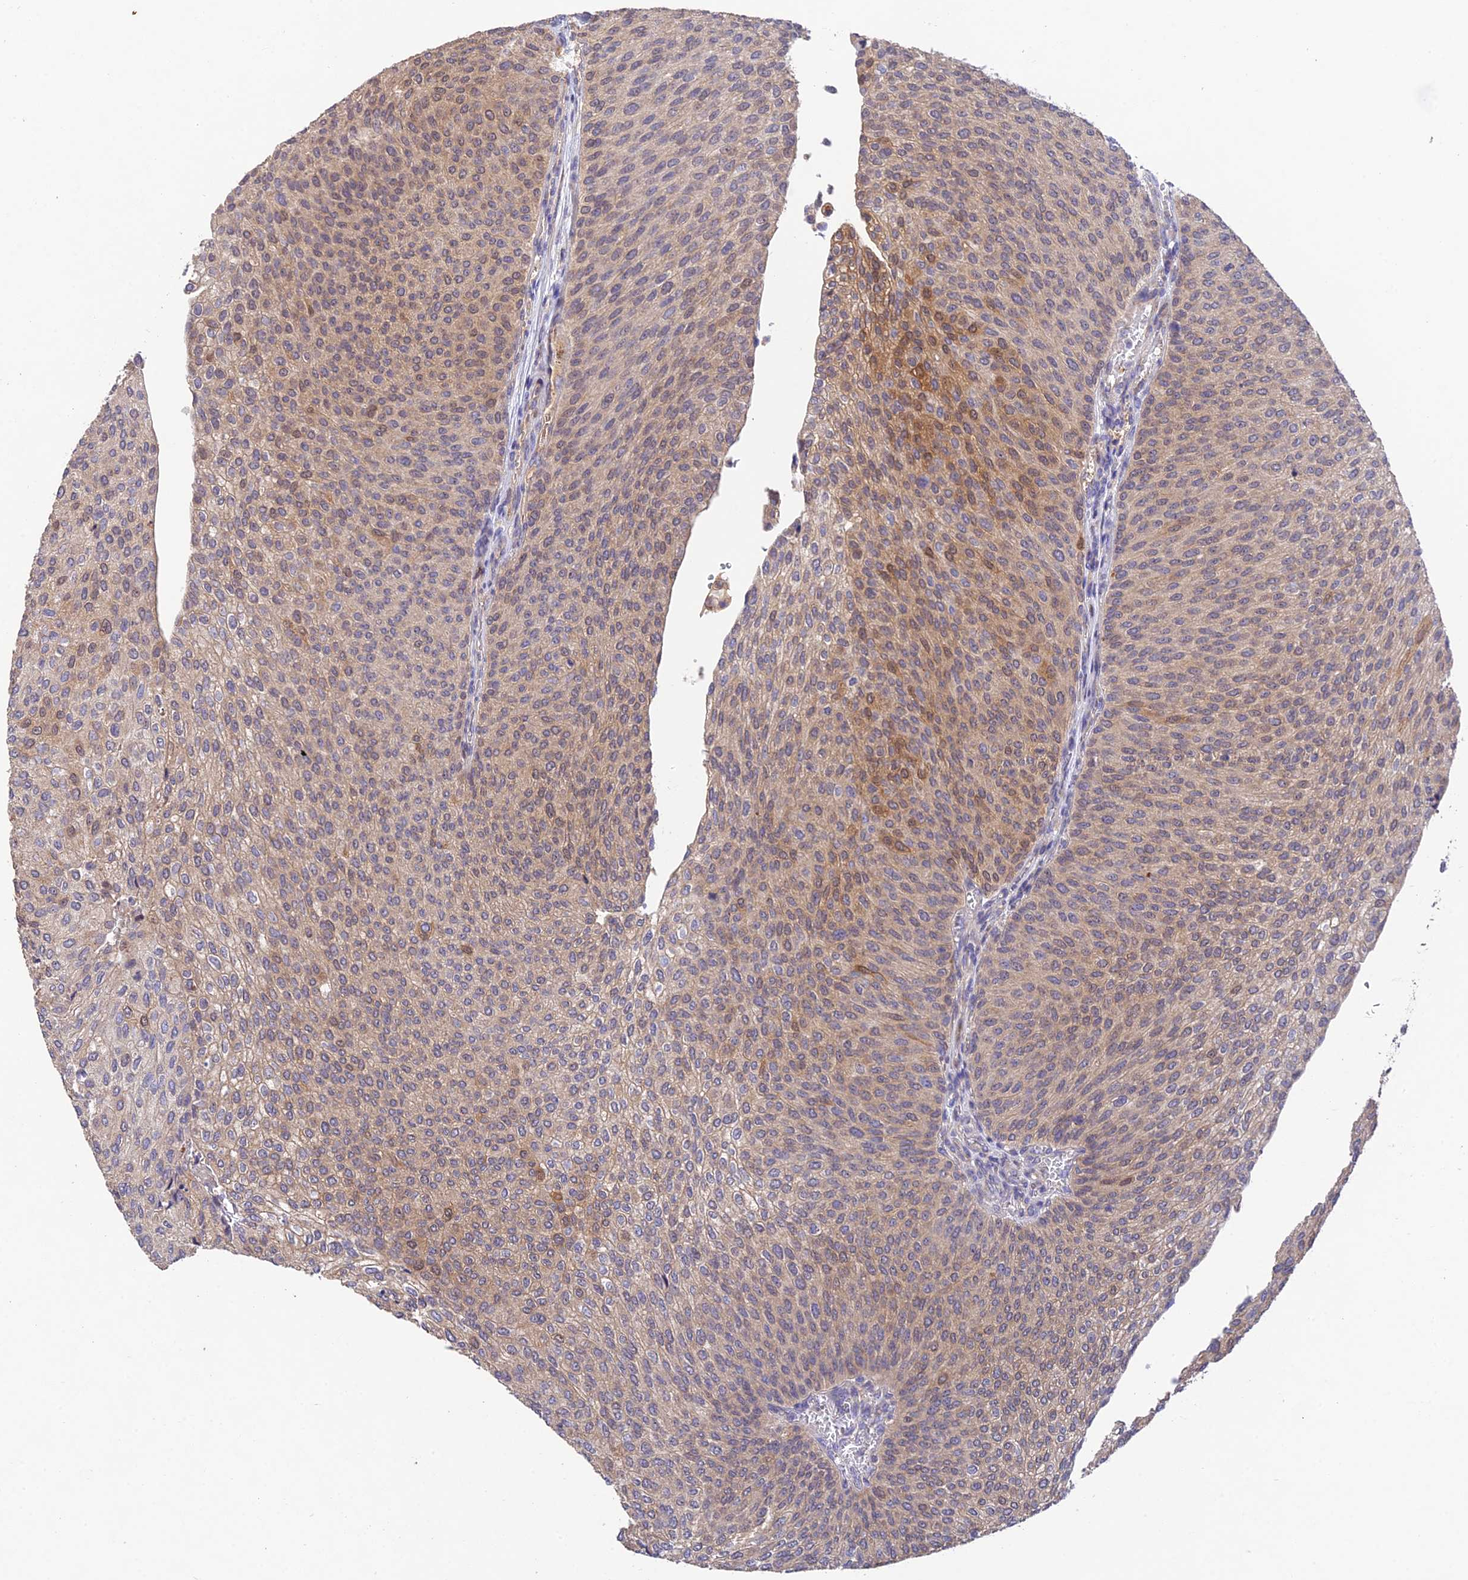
{"staining": {"intensity": "moderate", "quantity": "25%-75%", "location": "cytoplasmic/membranous"}, "tissue": "urothelial cancer", "cell_type": "Tumor cells", "image_type": "cancer", "snomed": [{"axis": "morphology", "description": "Urothelial carcinoma, High grade"}, {"axis": "topography", "description": "Urinary bladder"}], "caption": "Immunohistochemistry (DAB) staining of human urothelial cancer demonstrates moderate cytoplasmic/membranous protein expression in approximately 25%-75% of tumor cells.", "gene": "DENND5B", "patient": {"sex": "female", "age": 79}}